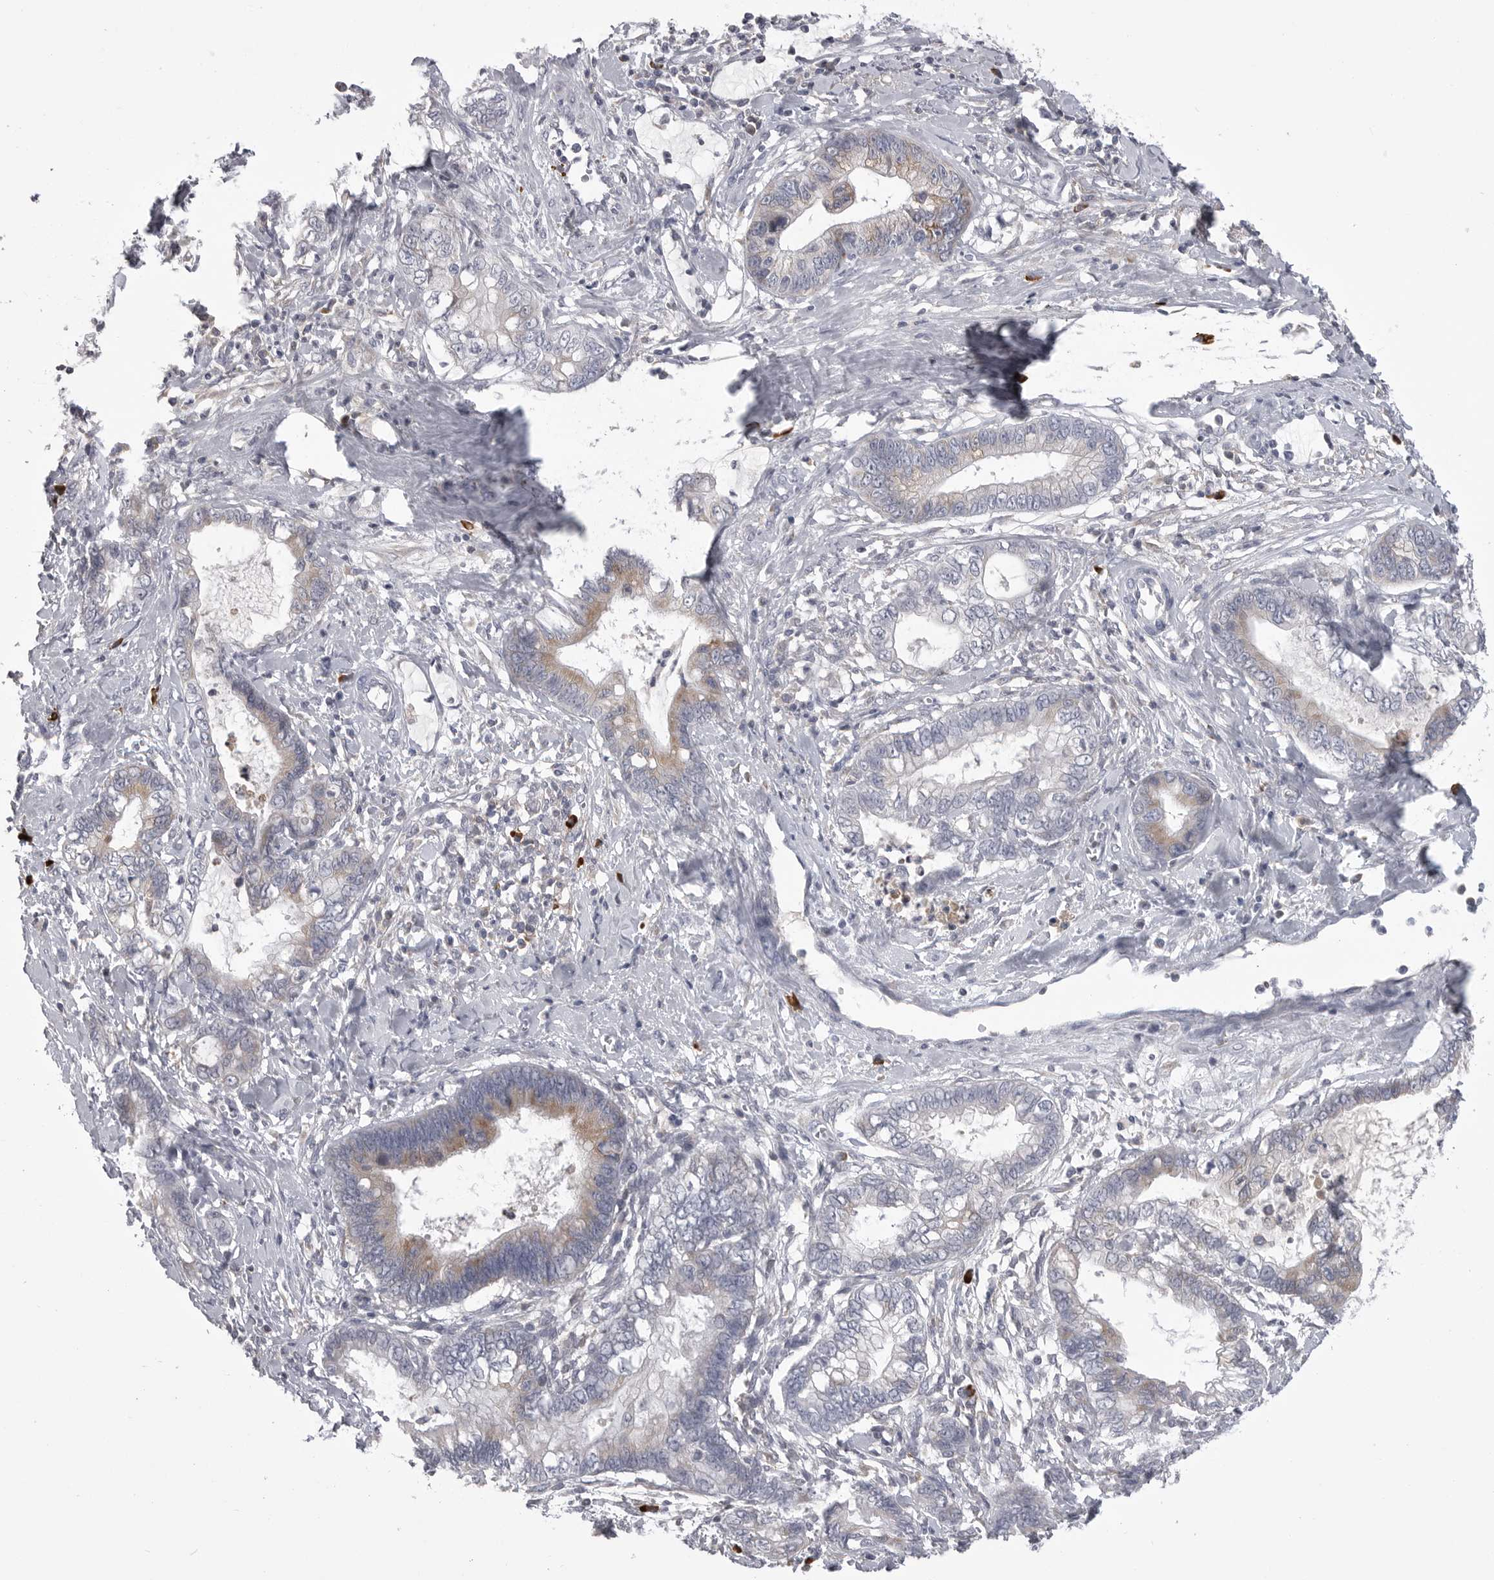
{"staining": {"intensity": "weak", "quantity": "<25%", "location": "cytoplasmic/membranous"}, "tissue": "cervical cancer", "cell_type": "Tumor cells", "image_type": "cancer", "snomed": [{"axis": "morphology", "description": "Adenocarcinoma, NOS"}, {"axis": "topography", "description": "Cervix"}], "caption": "Tumor cells show no significant positivity in cervical cancer. (DAB (3,3'-diaminobenzidine) IHC visualized using brightfield microscopy, high magnification).", "gene": "FKBP2", "patient": {"sex": "female", "age": 44}}